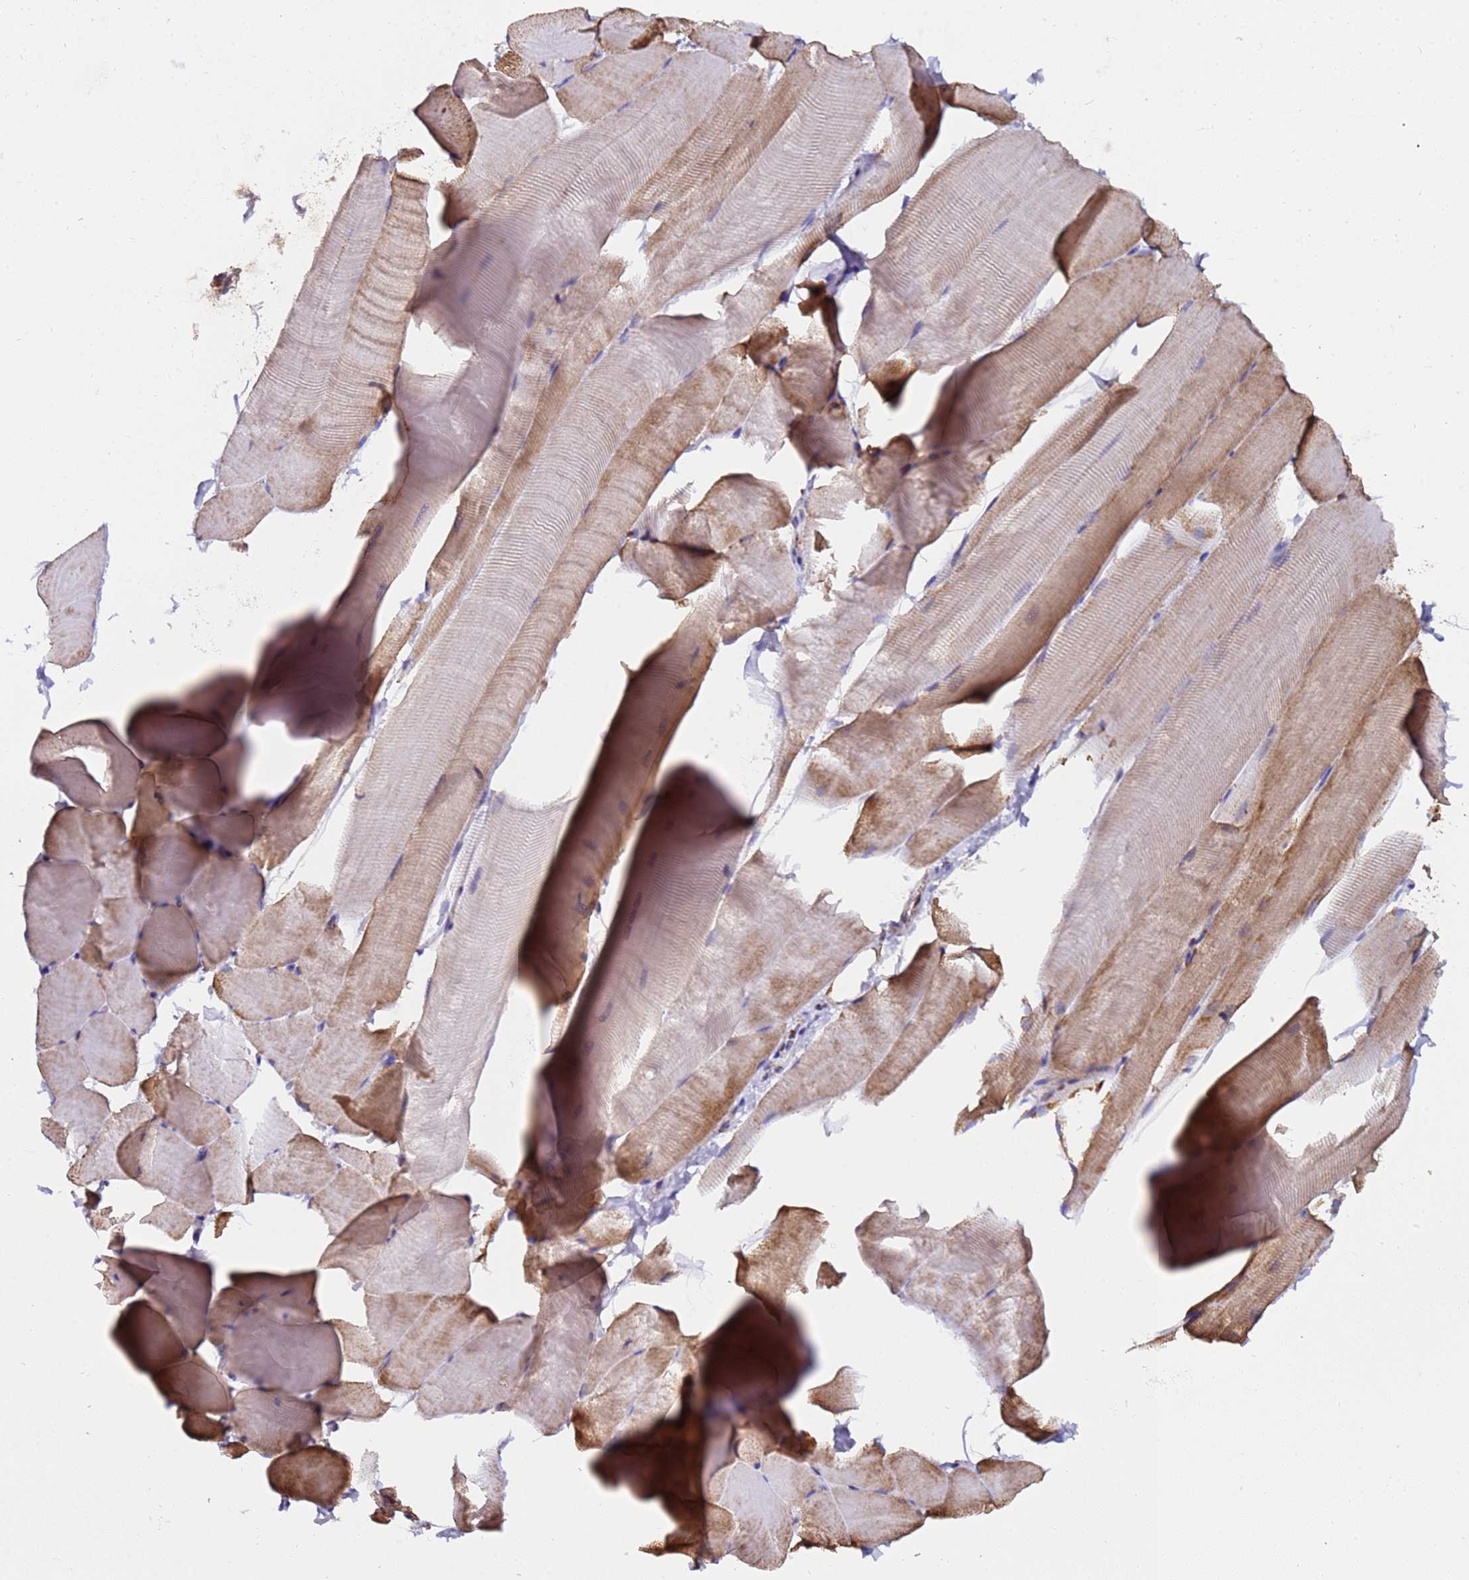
{"staining": {"intensity": "moderate", "quantity": "25%-75%", "location": "cytoplasmic/membranous"}, "tissue": "skeletal muscle", "cell_type": "Myocytes", "image_type": "normal", "snomed": [{"axis": "morphology", "description": "Normal tissue, NOS"}, {"axis": "topography", "description": "Skeletal muscle"}], "caption": "Immunohistochemical staining of normal human skeletal muscle displays medium levels of moderate cytoplasmic/membranous expression in approximately 25%-75% of myocytes. (Brightfield microscopy of DAB IHC at high magnification).", "gene": "MRPS12", "patient": {"sex": "male", "age": 25}}